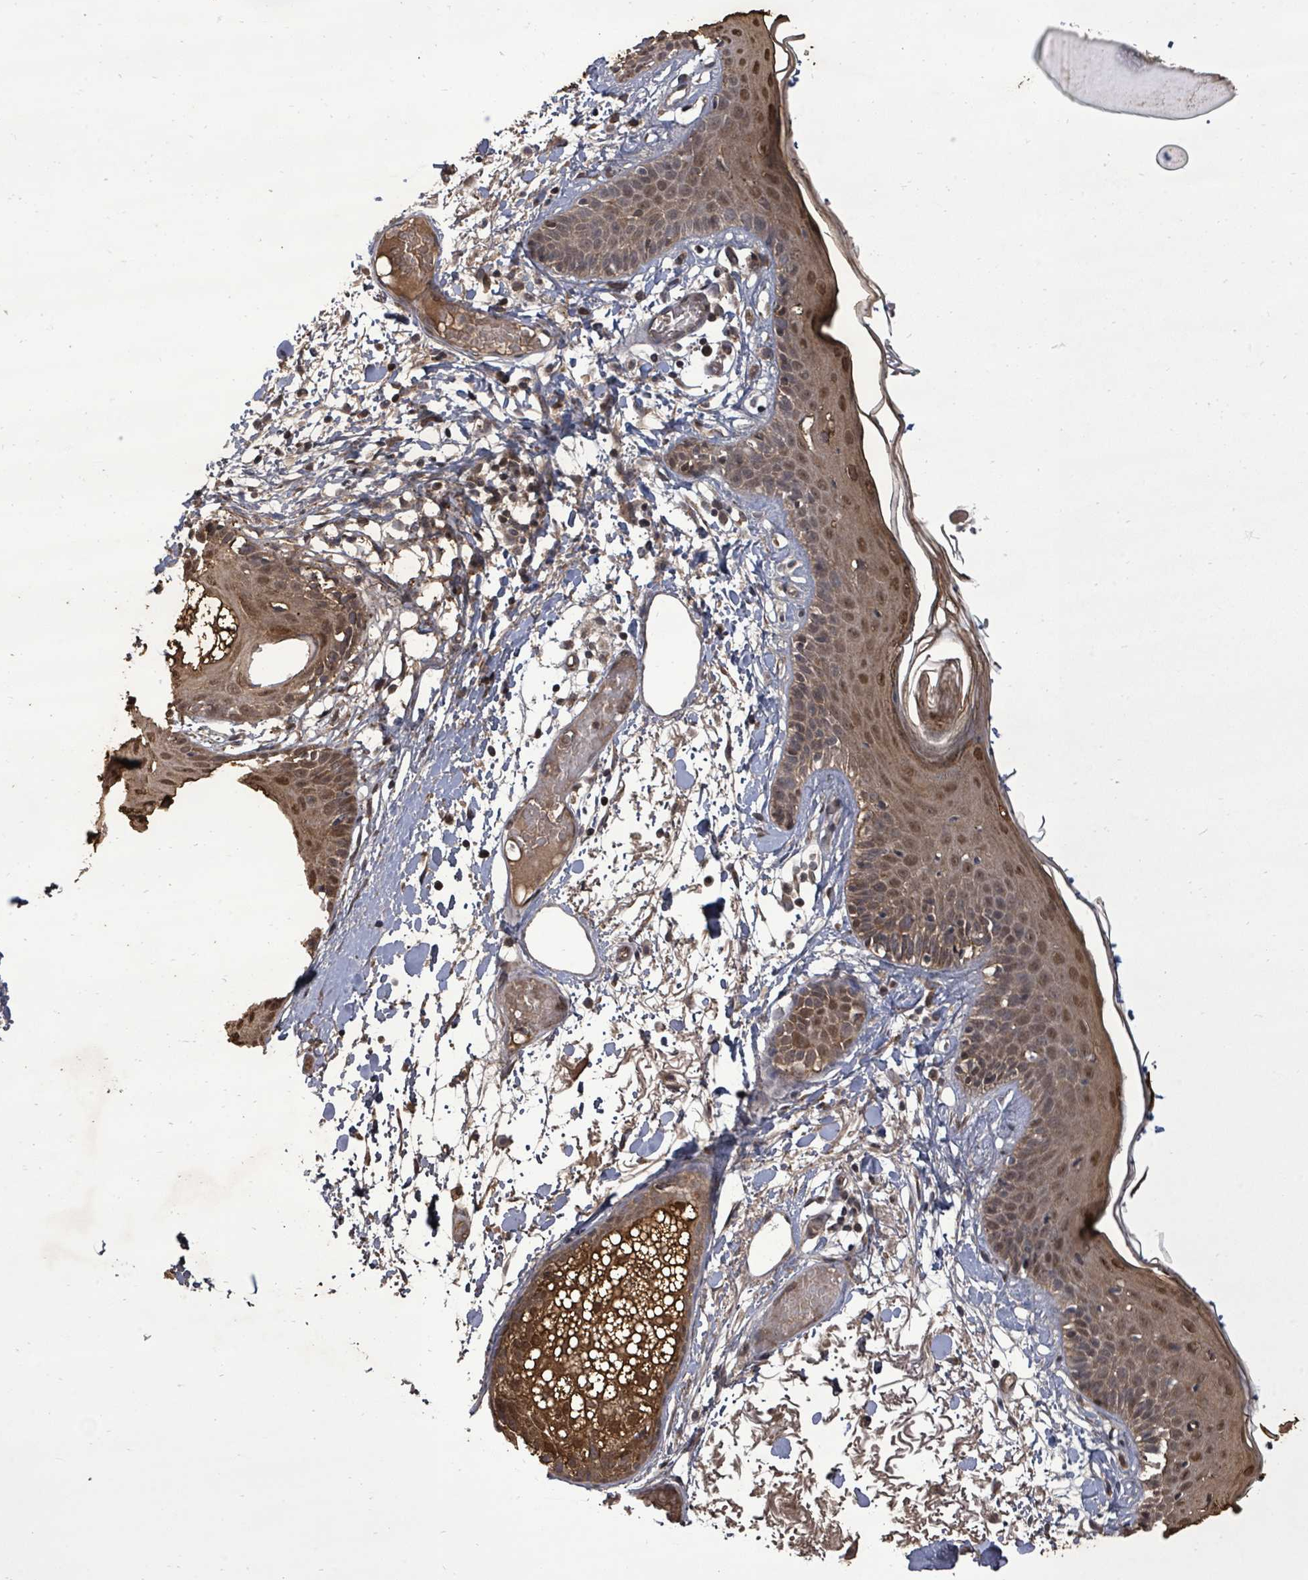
{"staining": {"intensity": "moderate", "quantity": "<25%", "location": "cytoplasmic/membranous,nuclear"}, "tissue": "skin", "cell_type": "Fibroblasts", "image_type": "normal", "snomed": [{"axis": "morphology", "description": "Normal tissue, NOS"}, {"axis": "topography", "description": "Skin"}], "caption": "Protein expression analysis of unremarkable skin shows moderate cytoplasmic/membranous,nuclear positivity in approximately <25% of fibroblasts.", "gene": "KRTAP27", "patient": {"sex": "male", "age": 79}}